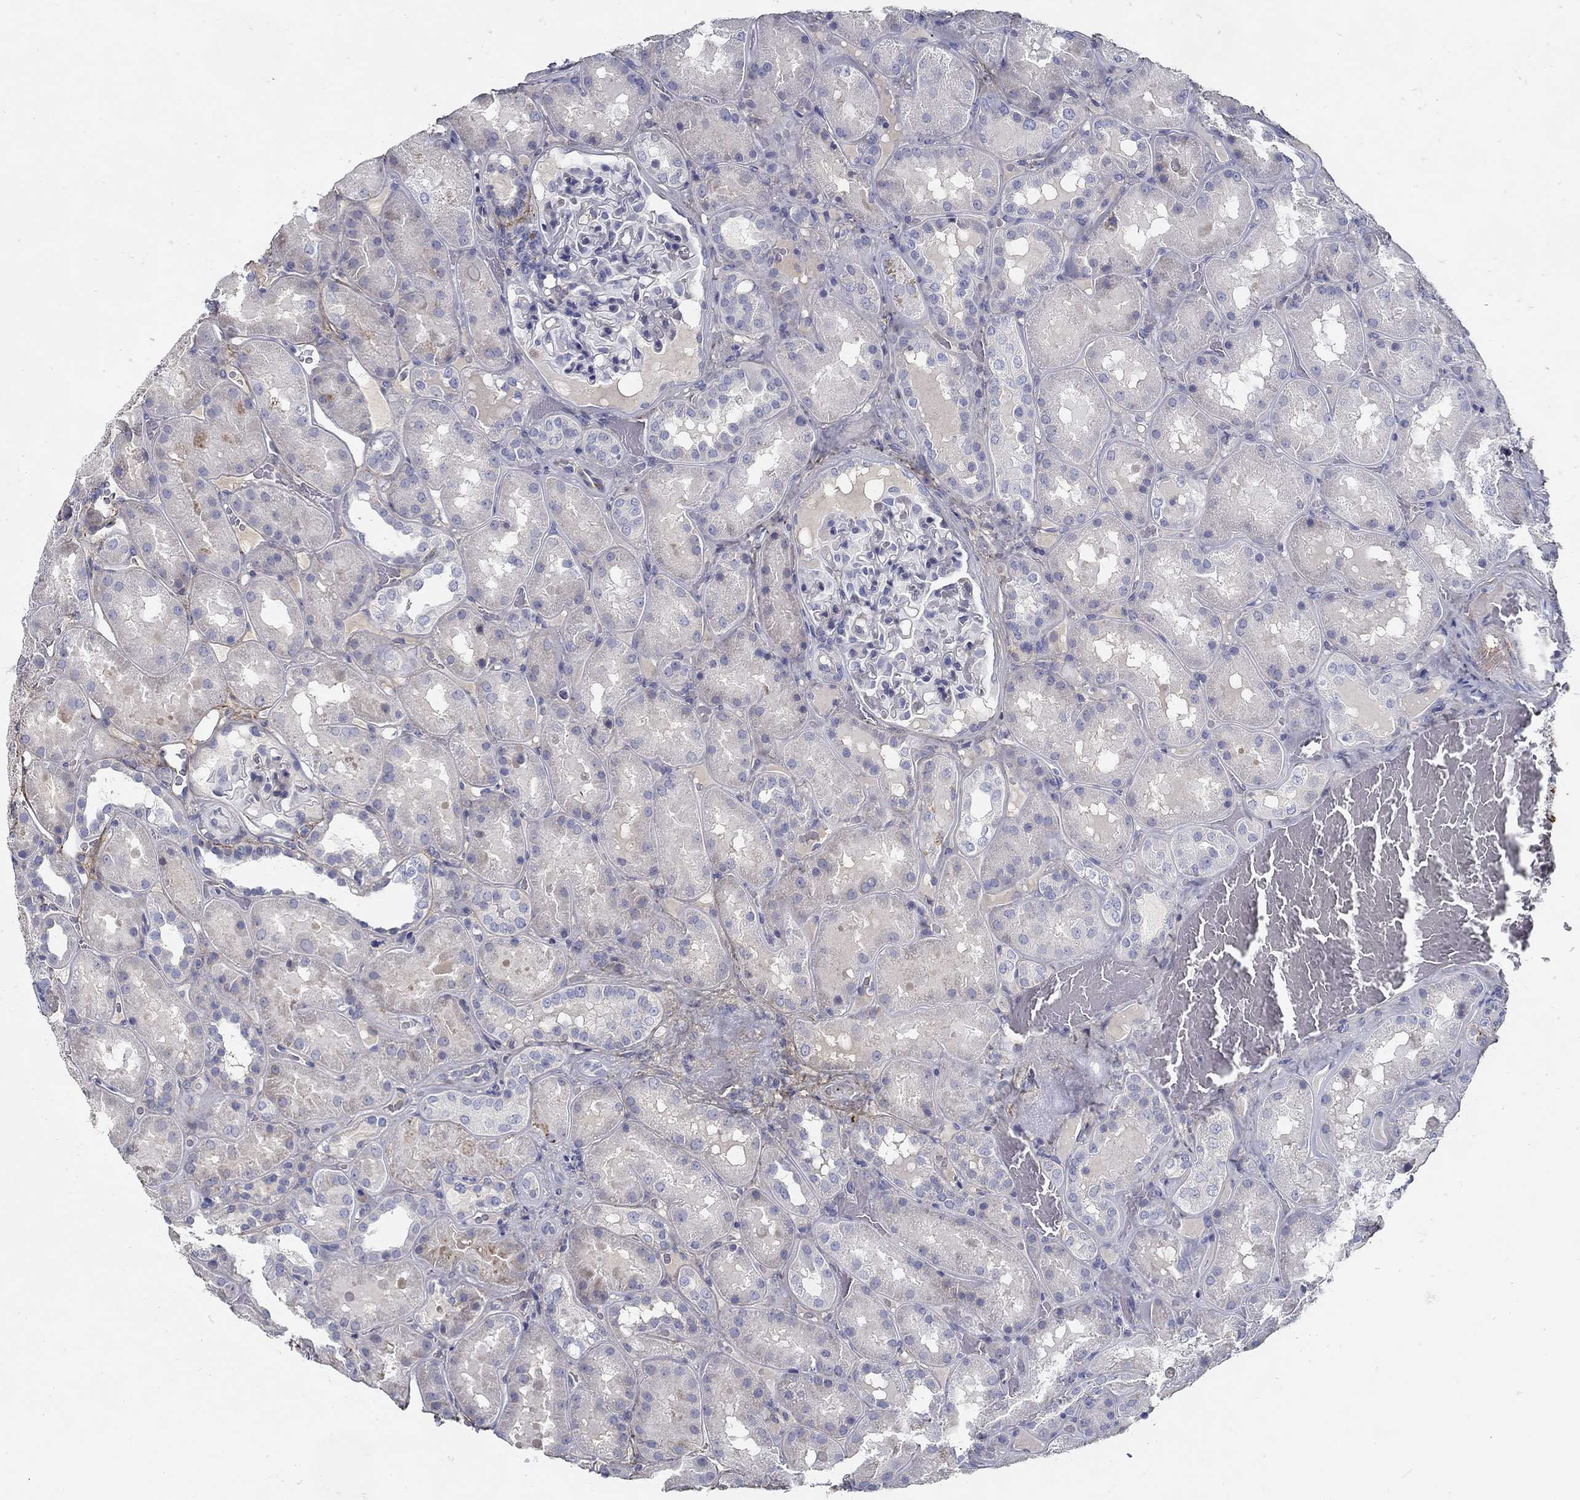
{"staining": {"intensity": "negative", "quantity": "none", "location": "none"}, "tissue": "kidney", "cell_type": "Cells in glomeruli", "image_type": "normal", "snomed": [{"axis": "morphology", "description": "Normal tissue, NOS"}, {"axis": "topography", "description": "Kidney"}], "caption": "The IHC micrograph has no significant staining in cells in glomeruli of kidney.", "gene": "TGFBI", "patient": {"sex": "male", "age": 73}}